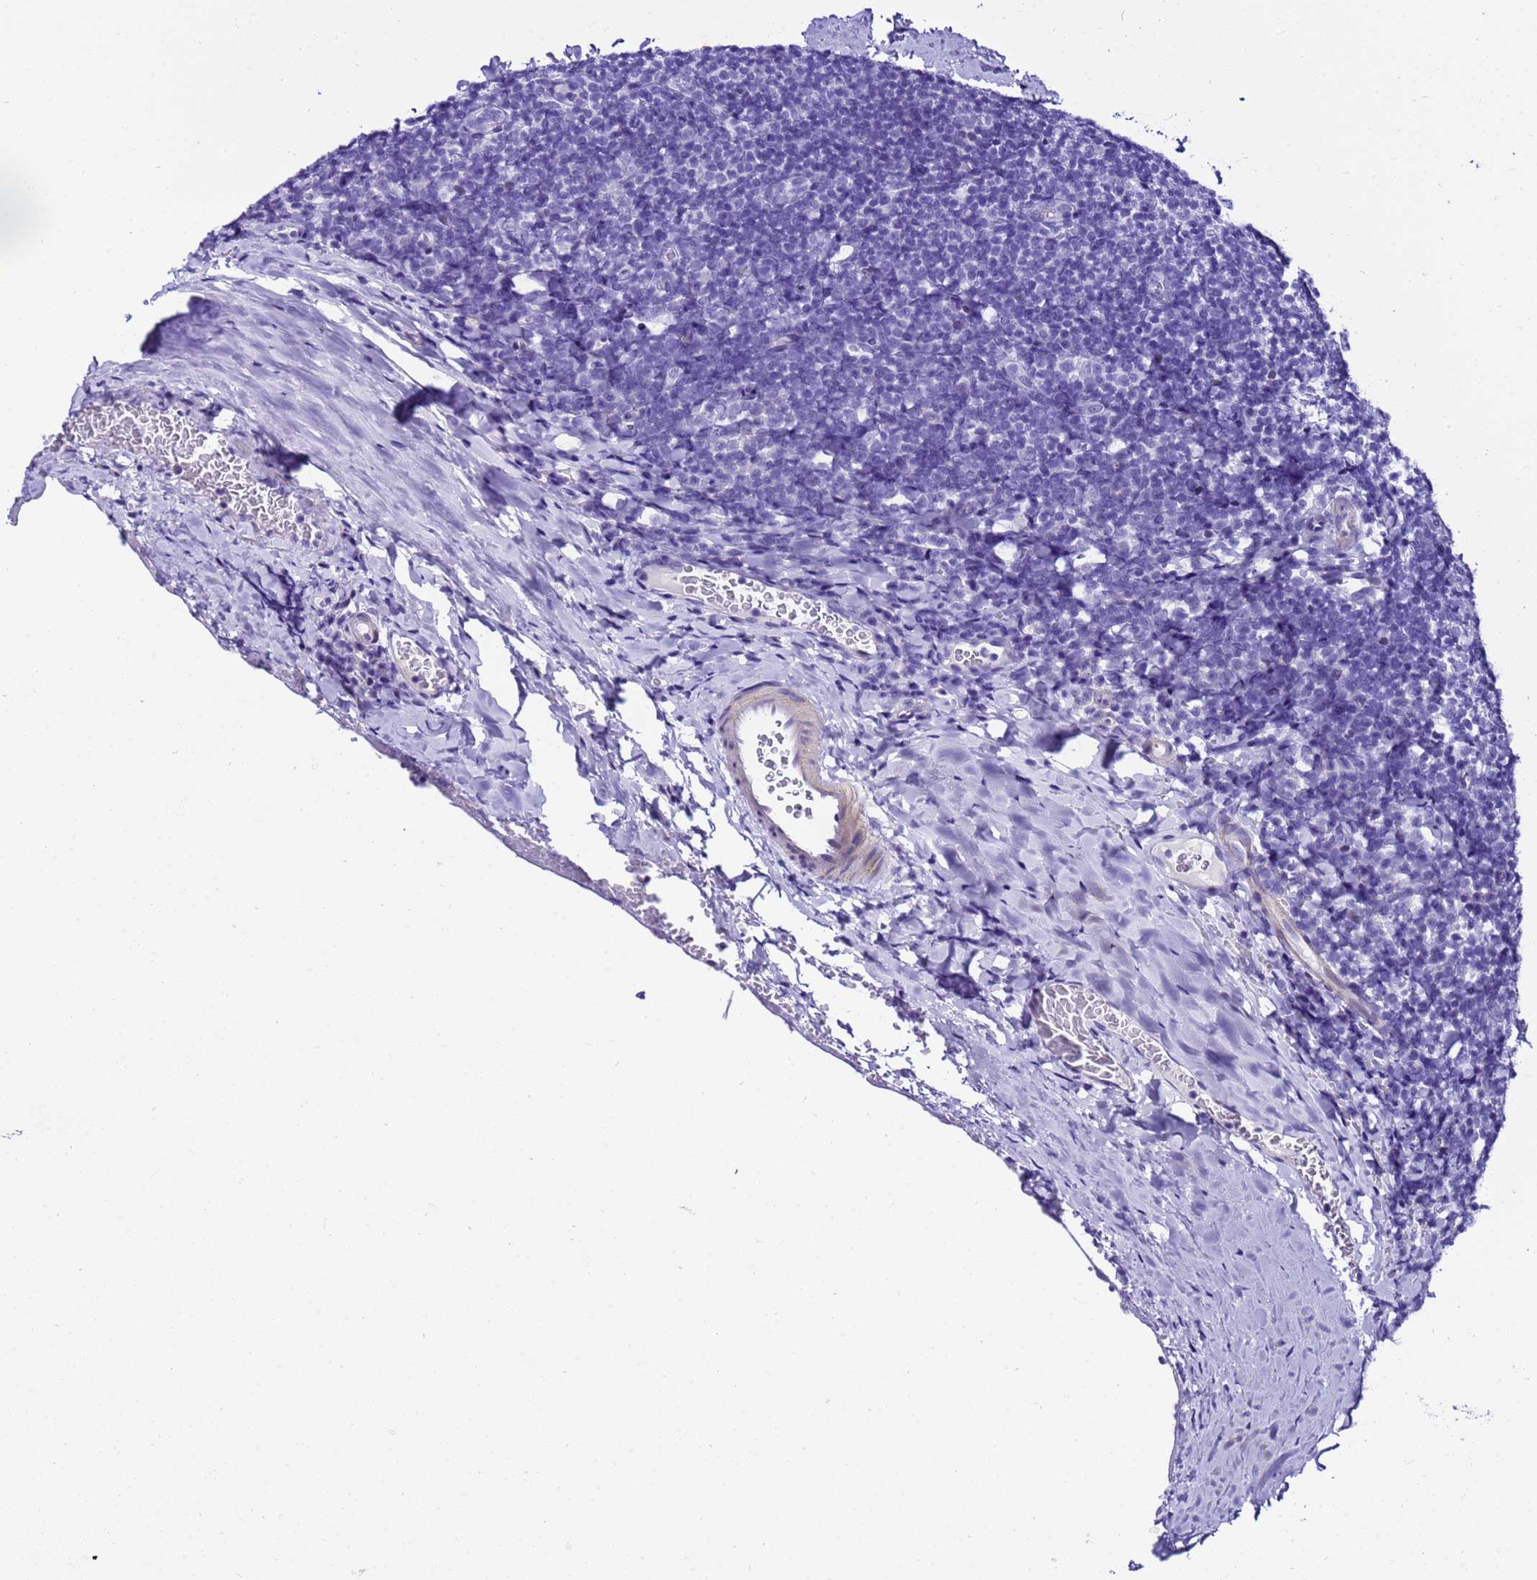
{"staining": {"intensity": "negative", "quantity": "none", "location": "none"}, "tissue": "tonsil", "cell_type": "Germinal center cells", "image_type": "normal", "snomed": [{"axis": "morphology", "description": "Normal tissue, NOS"}, {"axis": "topography", "description": "Tonsil"}], "caption": "This is an immunohistochemistry micrograph of unremarkable human tonsil. There is no positivity in germinal center cells.", "gene": "ZNF417", "patient": {"sex": "male", "age": 17}}